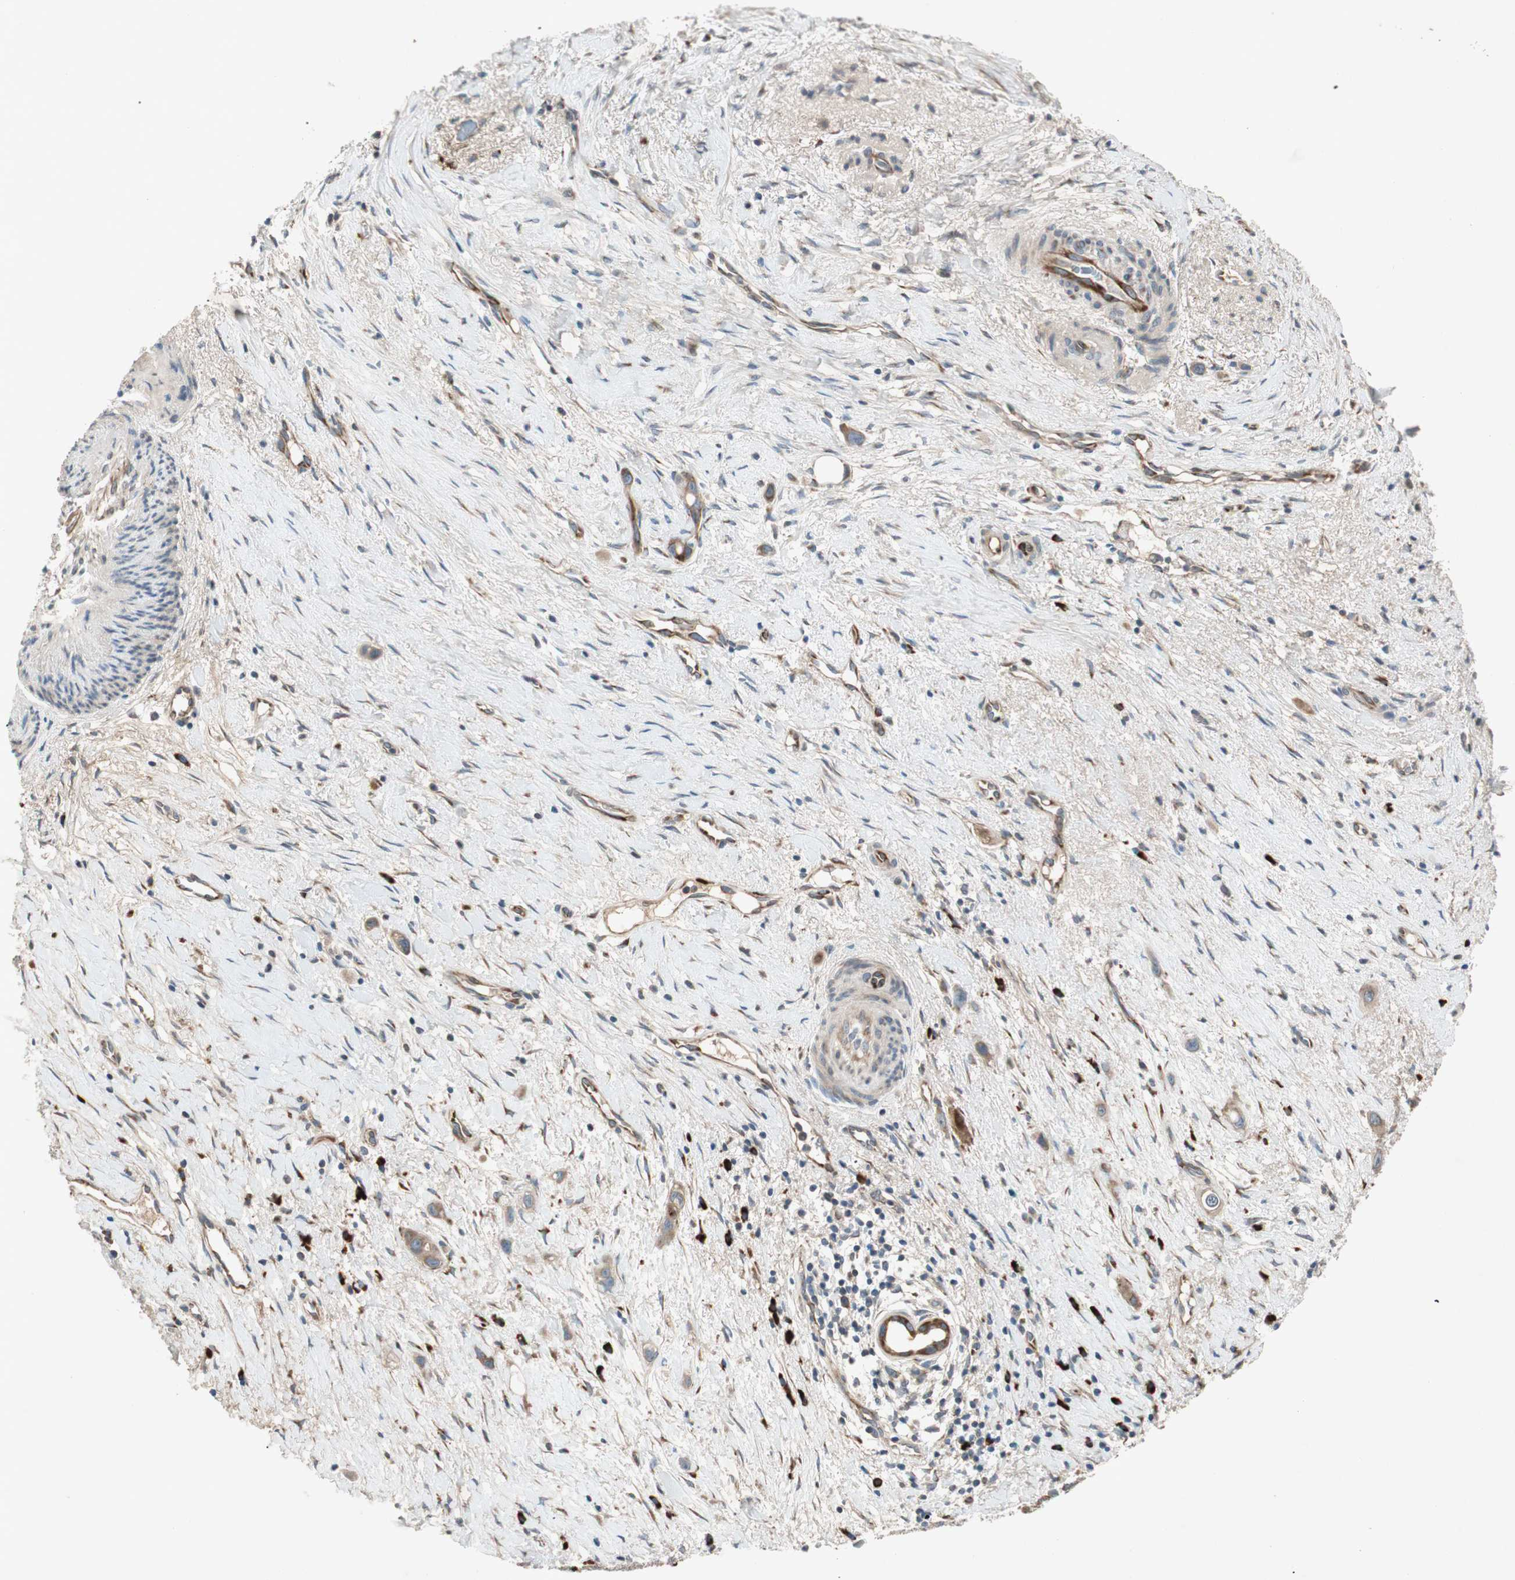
{"staining": {"intensity": "moderate", "quantity": ">75%", "location": "cytoplasmic/membranous"}, "tissue": "liver cancer", "cell_type": "Tumor cells", "image_type": "cancer", "snomed": [{"axis": "morphology", "description": "Cholangiocarcinoma"}, {"axis": "topography", "description": "Liver"}], "caption": "Liver cholangiocarcinoma tissue exhibits moderate cytoplasmic/membranous expression in approximately >75% of tumor cells, visualized by immunohistochemistry. The protein is shown in brown color, while the nuclei are stained blue.", "gene": "APOO", "patient": {"sex": "female", "age": 65}}